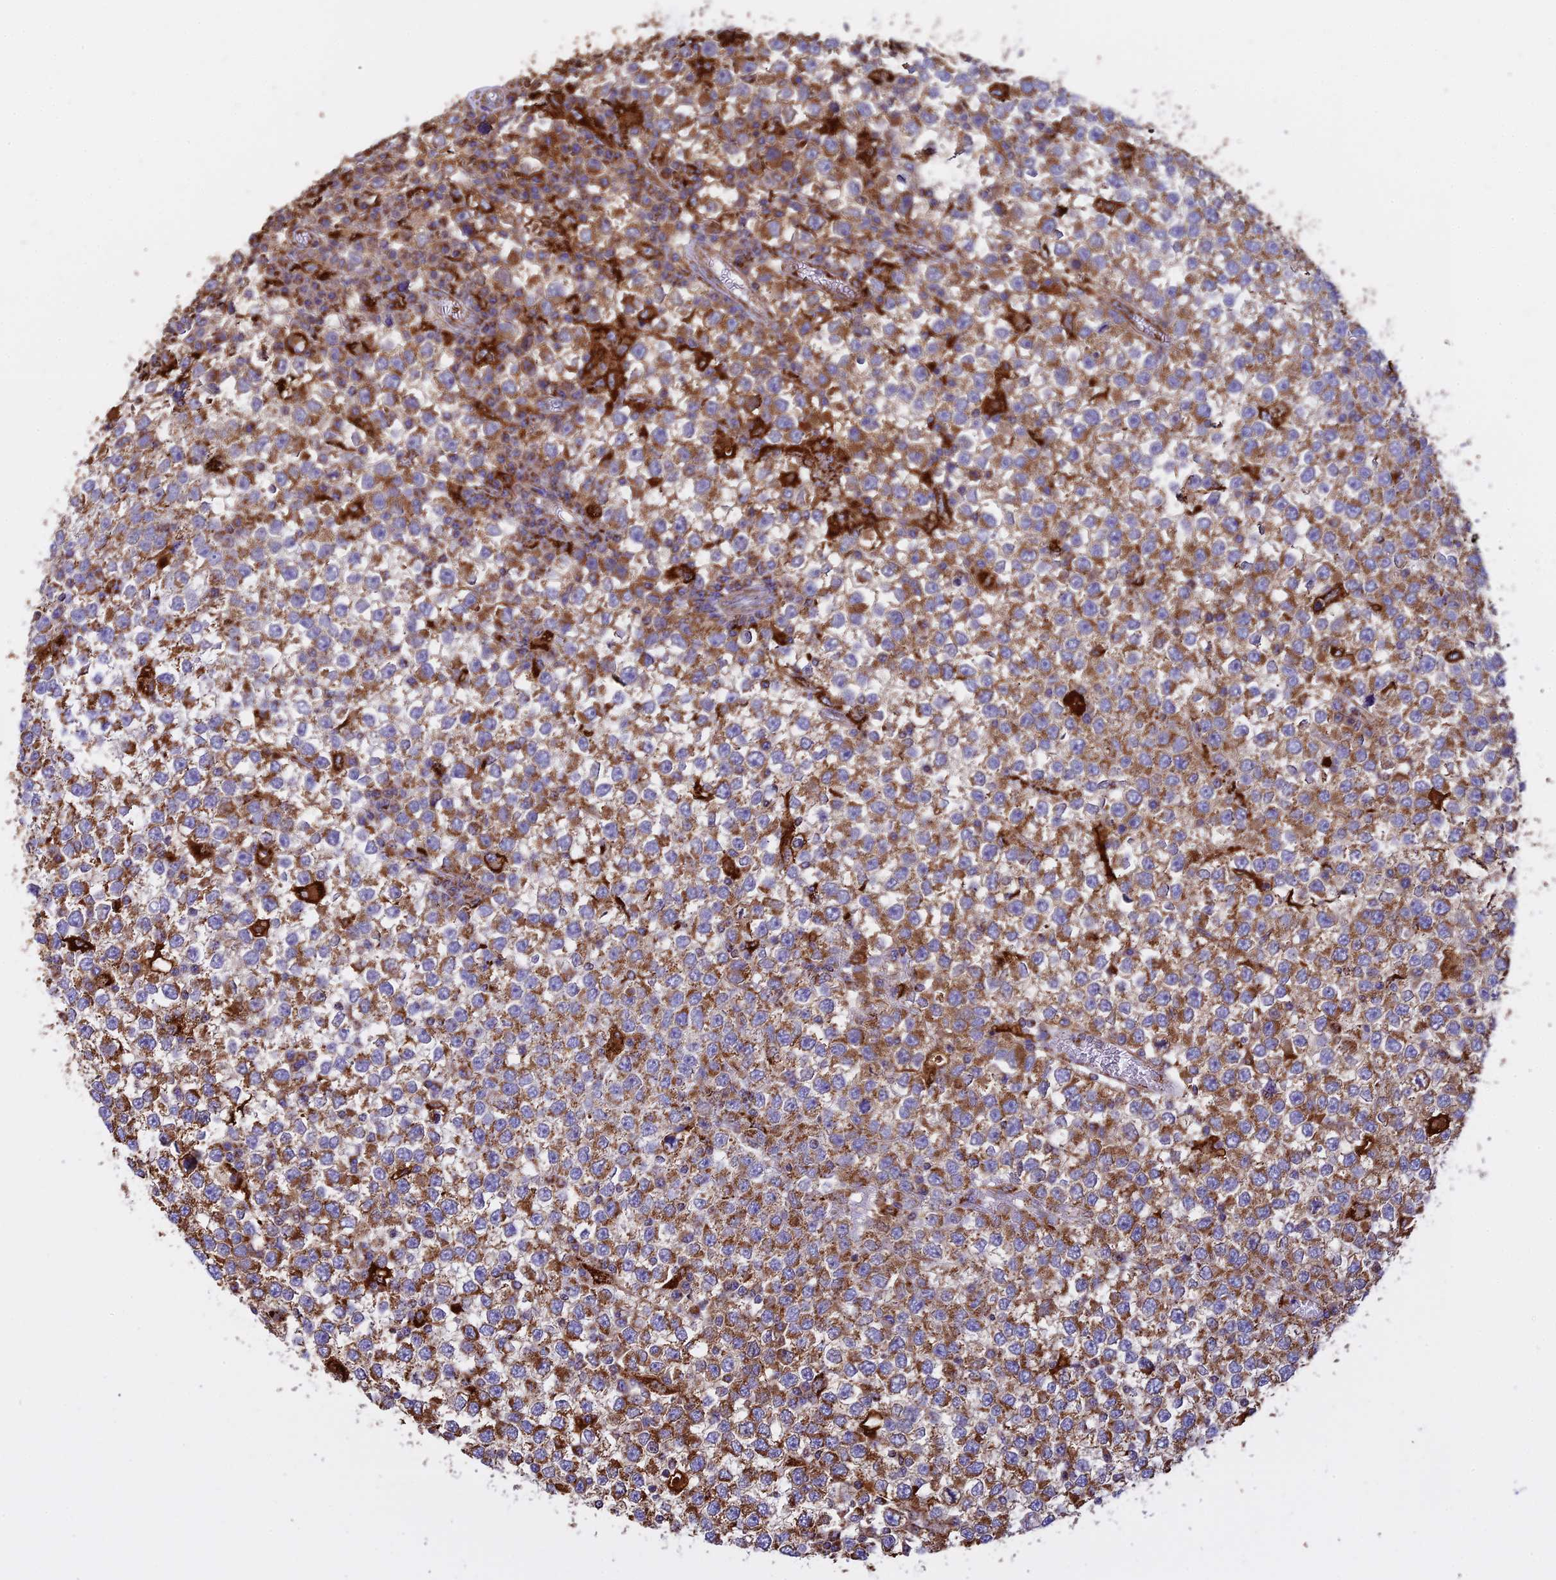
{"staining": {"intensity": "moderate", "quantity": ">75%", "location": "cytoplasmic/membranous"}, "tissue": "testis cancer", "cell_type": "Tumor cells", "image_type": "cancer", "snomed": [{"axis": "morphology", "description": "Seminoma, NOS"}, {"axis": "topography", "description": "Testis"}], "caption": "IHC (DAB (3,3'-diaminobenzidine)) staining of seminoma (testis) demonstrates moderate cytoplasmic/membranous protein staining in about >75% of tumor cells.", "gene": "KCNG1", "patient": {"sex": "male", "age": 65}}